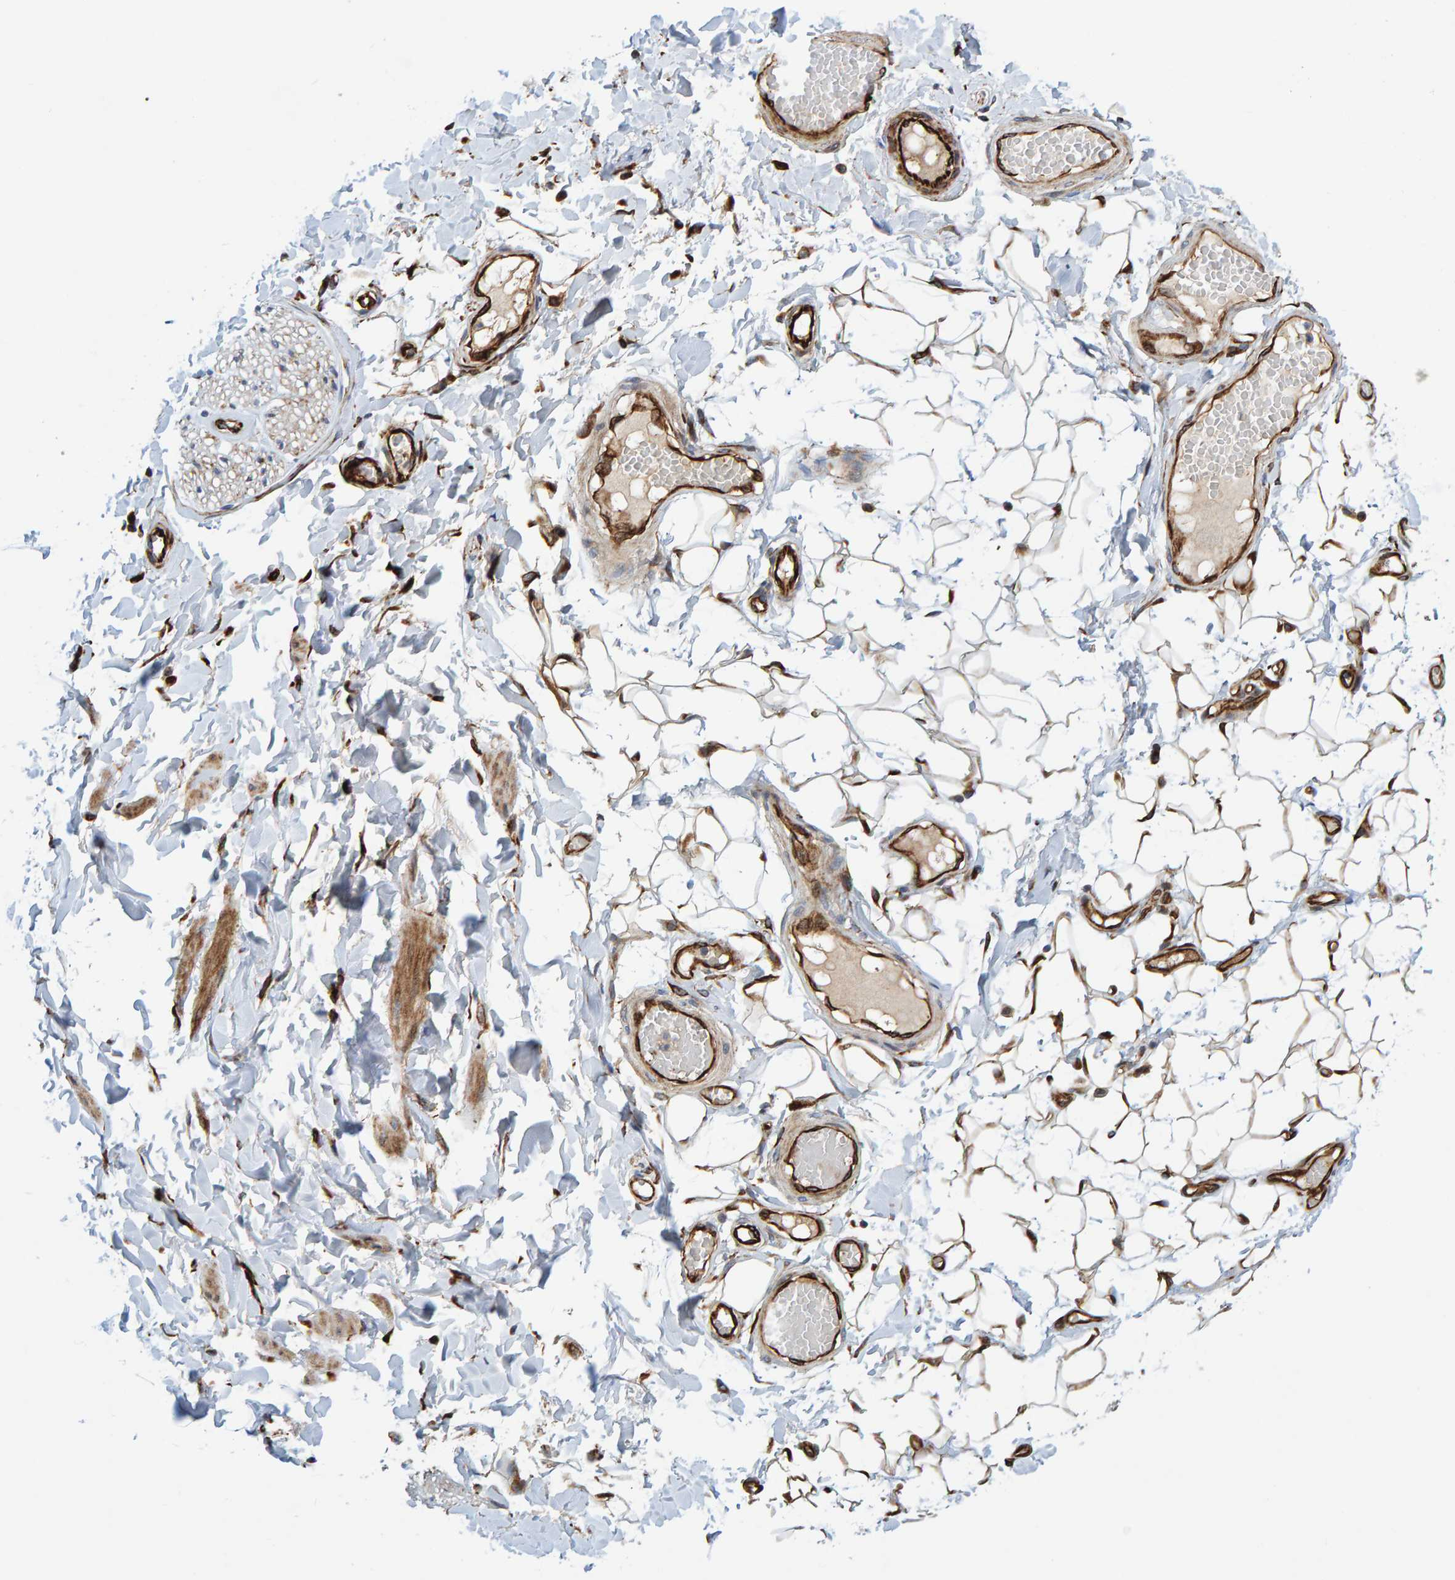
{"staining": {"intensity": "moderate", "quantity": ">75%", "location": "cytoplasmic/membranous"}, "tissue": "adipose tissue", "cell_type": "Adipocytes", "image_type": "normal", "snomed": [{"axis": "morphology", "description": "Normal tissue, NOS"}, {"axis": "topography", "description": "Adipose tissue"}, {"axis": "topography", "description": "Vascular tissue"}, {"axis": "topography", "description": "Peripheral nerve tissue"}], "caption": "A photomicrograph of human adipose tissue stained for a protein reveals moderate cytoplasmic/membranous brown staining in adipocytes. Ihc stains the protein in brown and the nuclei are stained blue.", "gene": "POLG2", "patient": {"sex": "male", "age": 25}}